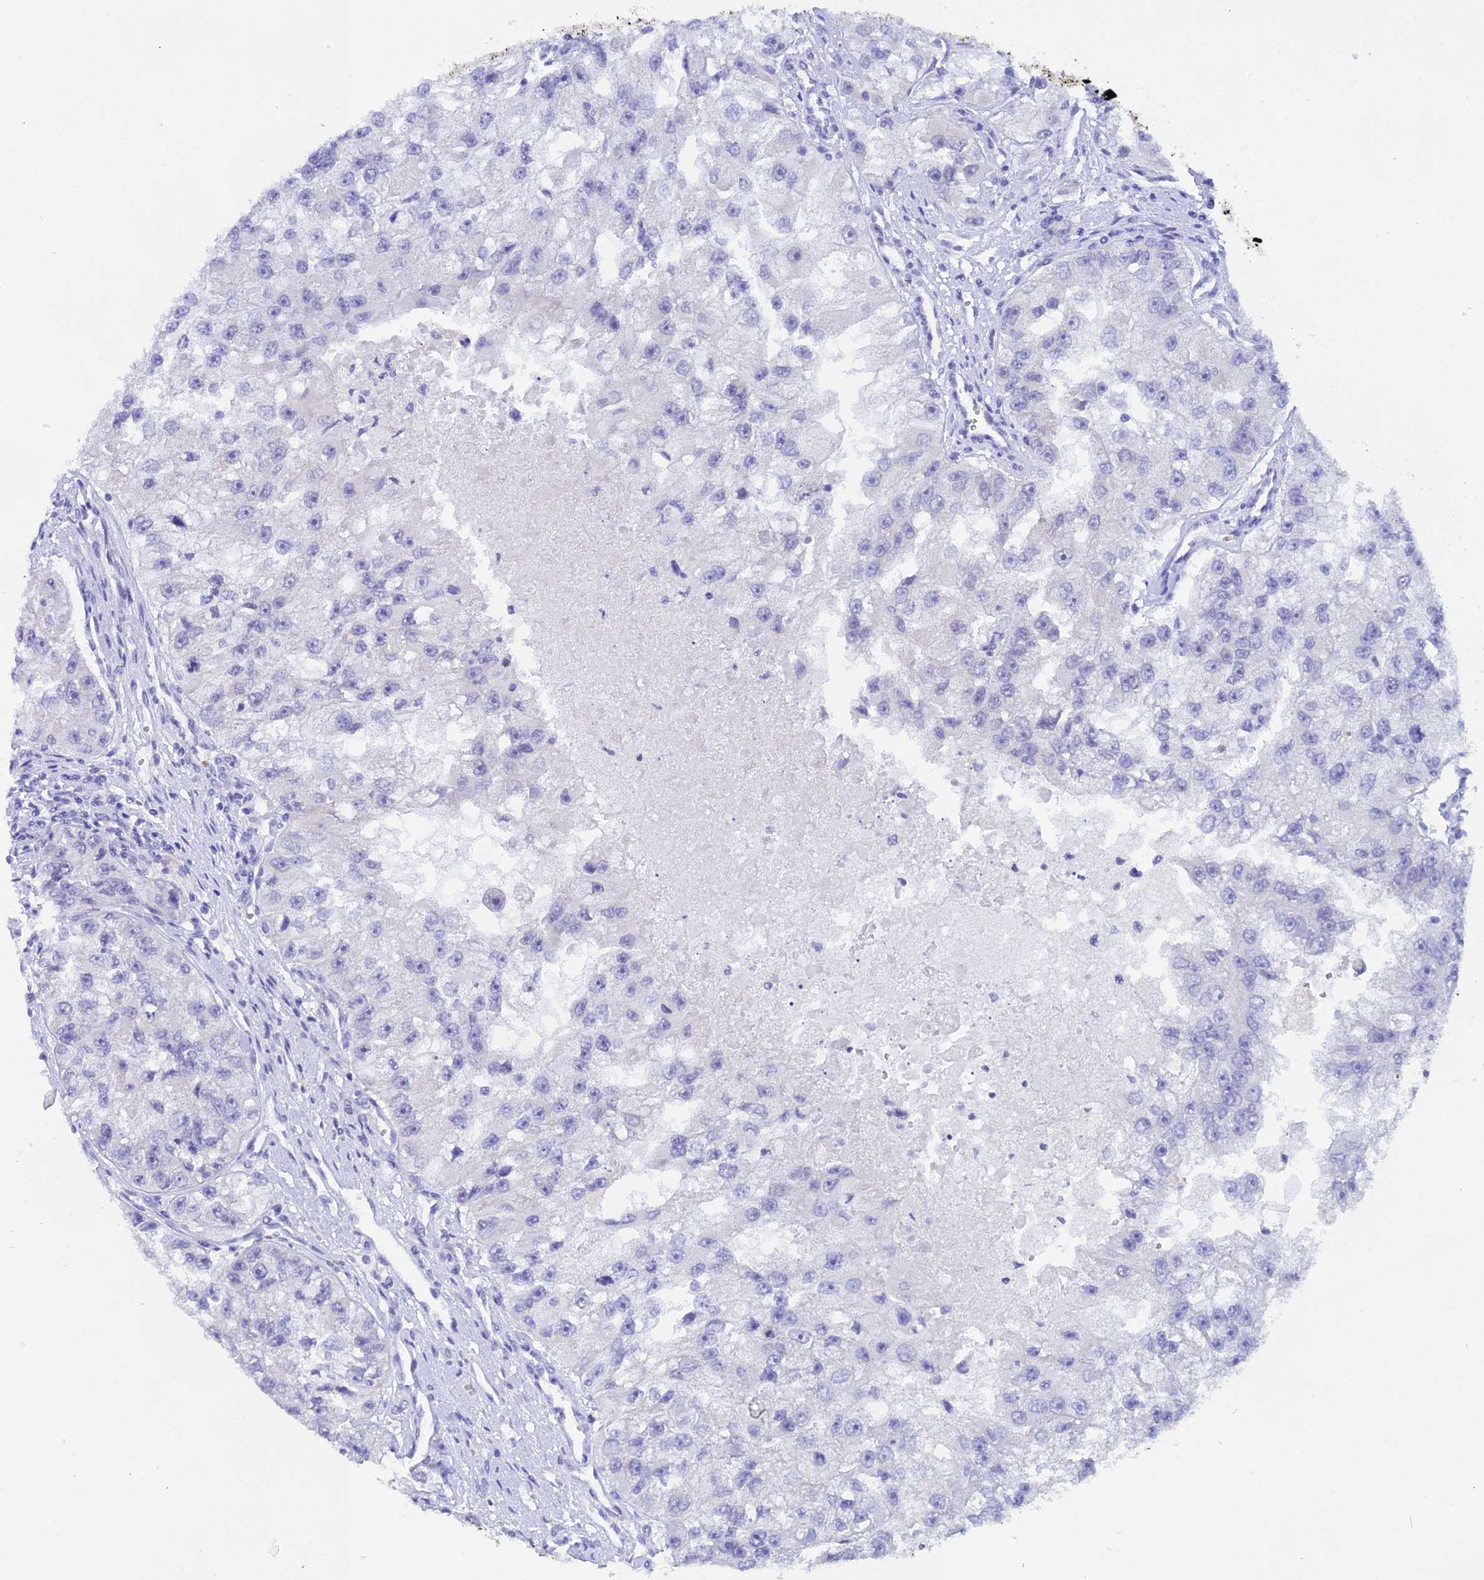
{"staining": {"intensity": "negative", "quantity": "none", "location": "none"}, "tissue": "renal cancer", "cell_type": "Tumor cells", "image_type": "cancer", "snomed": [{"axis": "morphology", "description": "Adenocarcinoma, NOS"}, {"axis": "topography", "description": "Kidney"}], "caption": "High power microscopy photomicrograph of an IHC image of renal adenocarcinoma, revealing no significant expression in tumor cells.", "gene": "RASGEF1B", "patient": {"sex": "male", "age": 63}}